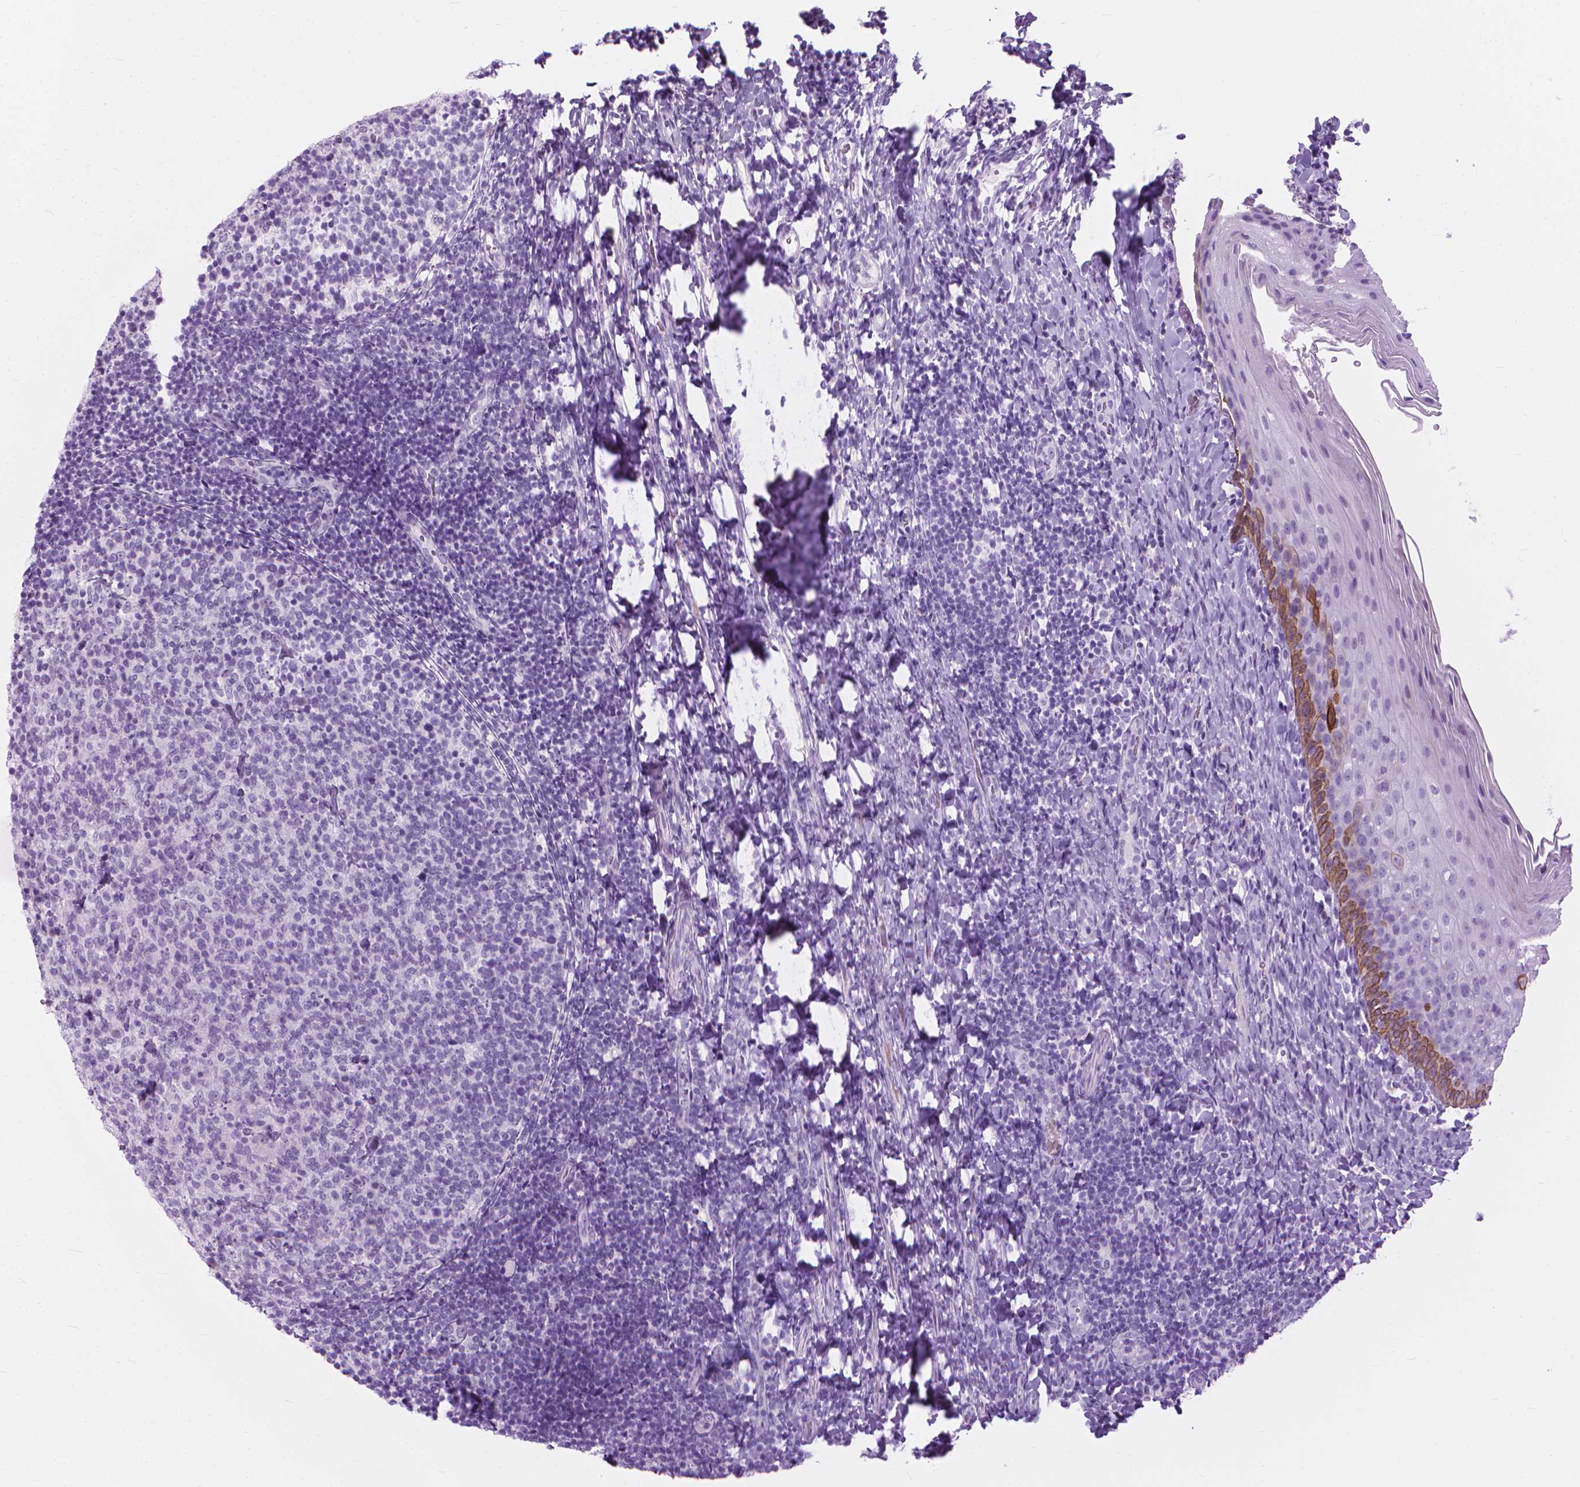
{"staining": {"intensity": "negative", "quantity": "none", "location": "none"}, "tissue": "tonsil", "cell_type": "Germinal center cells", "image_type": "normal", "snomed": [{"axis": "morphology", "description": "Normal tissue, NOS"}, {"axis": "topography", "description": "Tonsil"}], "caption": "Immunohistochemical staining of normal tonsil reveals no significant staining in germinal center cells. (DAB (3,3'-diaminobenzidine) immunohistochemistry visualized using brightfield microscopy, high magnification).", "gene": "HTR2B", "patient": {"sex": "female", "age": 10}}